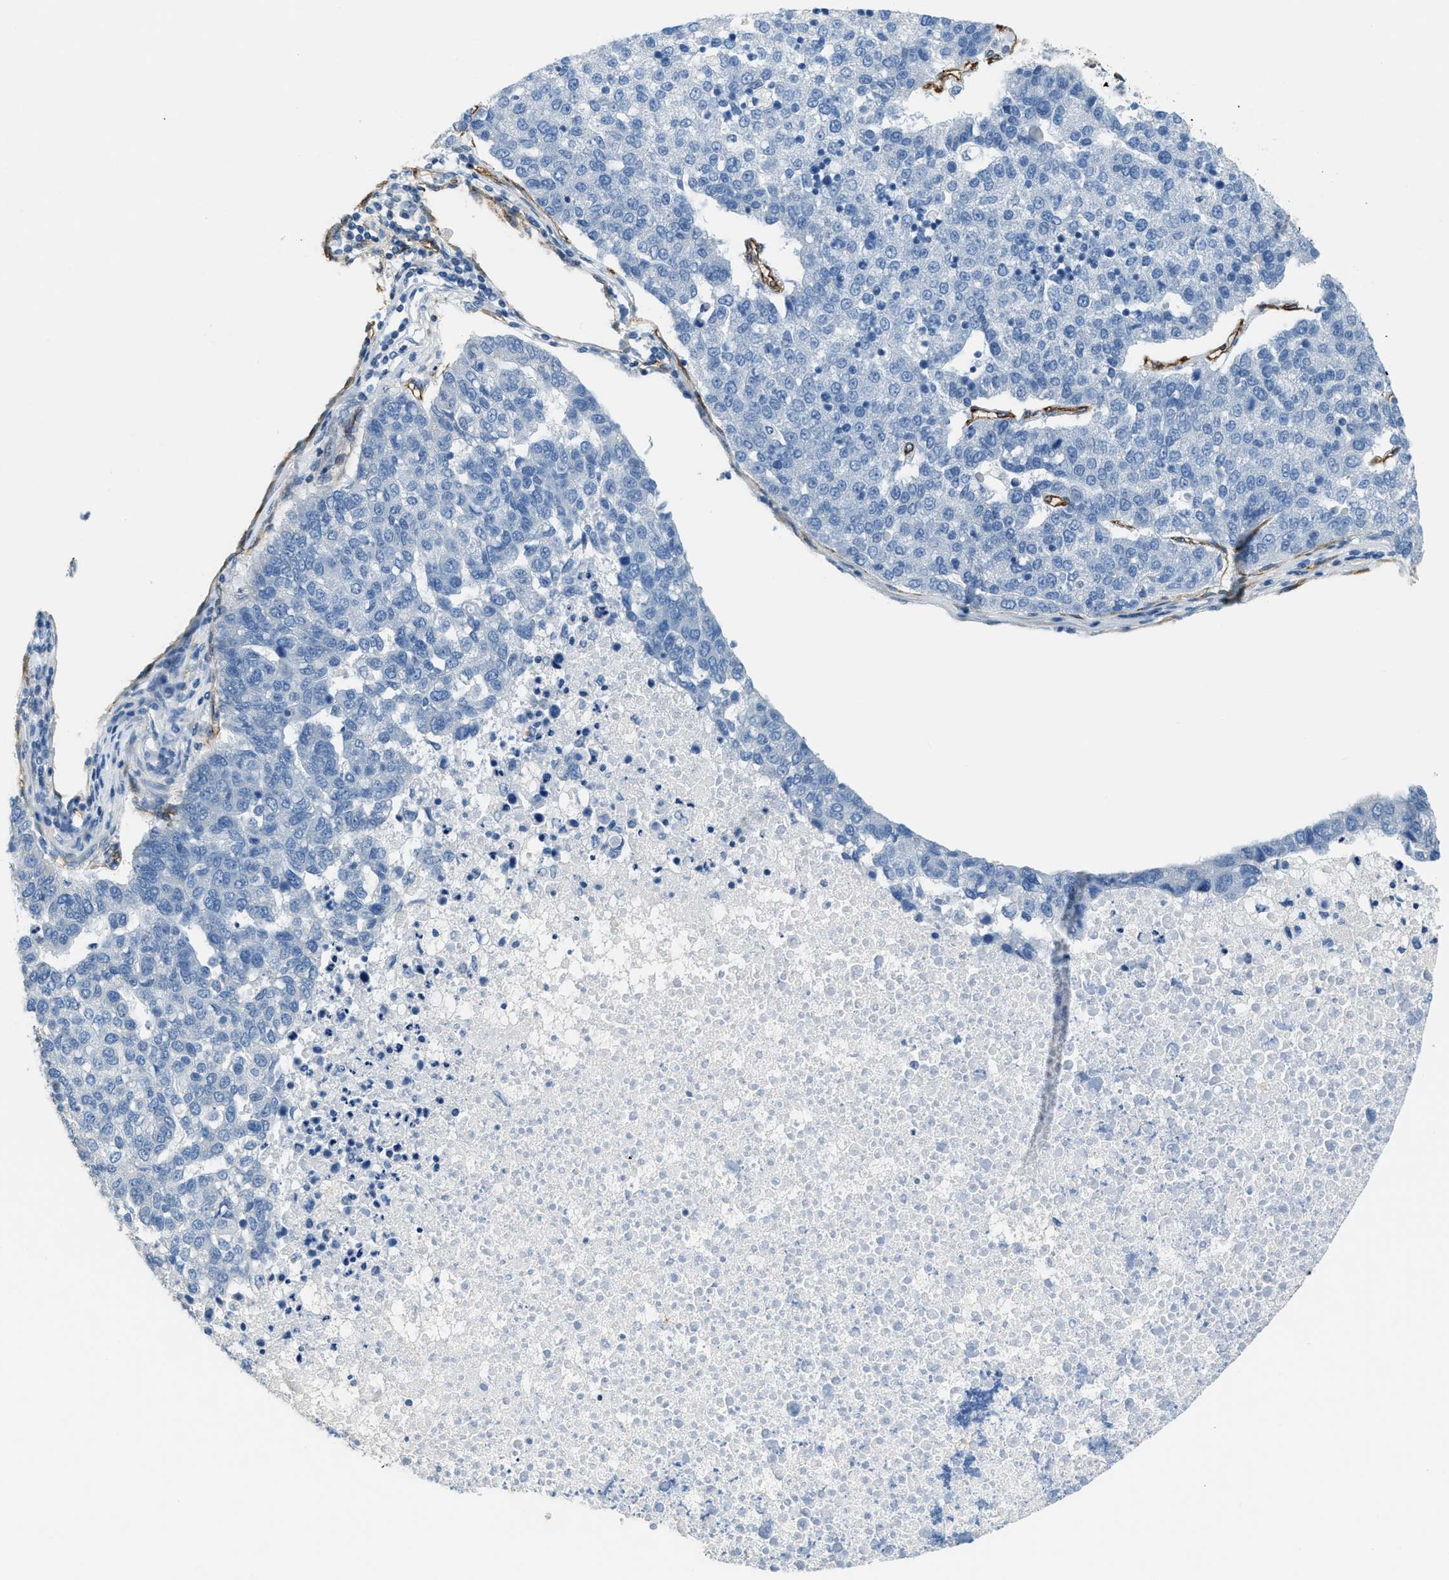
{"staining": {"intensity": "negative", "quantity": "none", "location": "none"}, "tissue": "pancreatic cancer", "cell_type": "Tumor cells", "image_type": "cancer", "snomed": [{"axis": "morphology", "description": "Adenocarcinoma, NOS"}, {"axis": "topography", "description": "Pancreas"}], "caption": "There is no significant positivity in tumor cells of adenocarcinoma (pancreatic). (DAB (3,3'-diaminobenzidine) IHC, high magnification).", "gene": "TMEM43", "patient": {"sex": "female", "age": 61}}